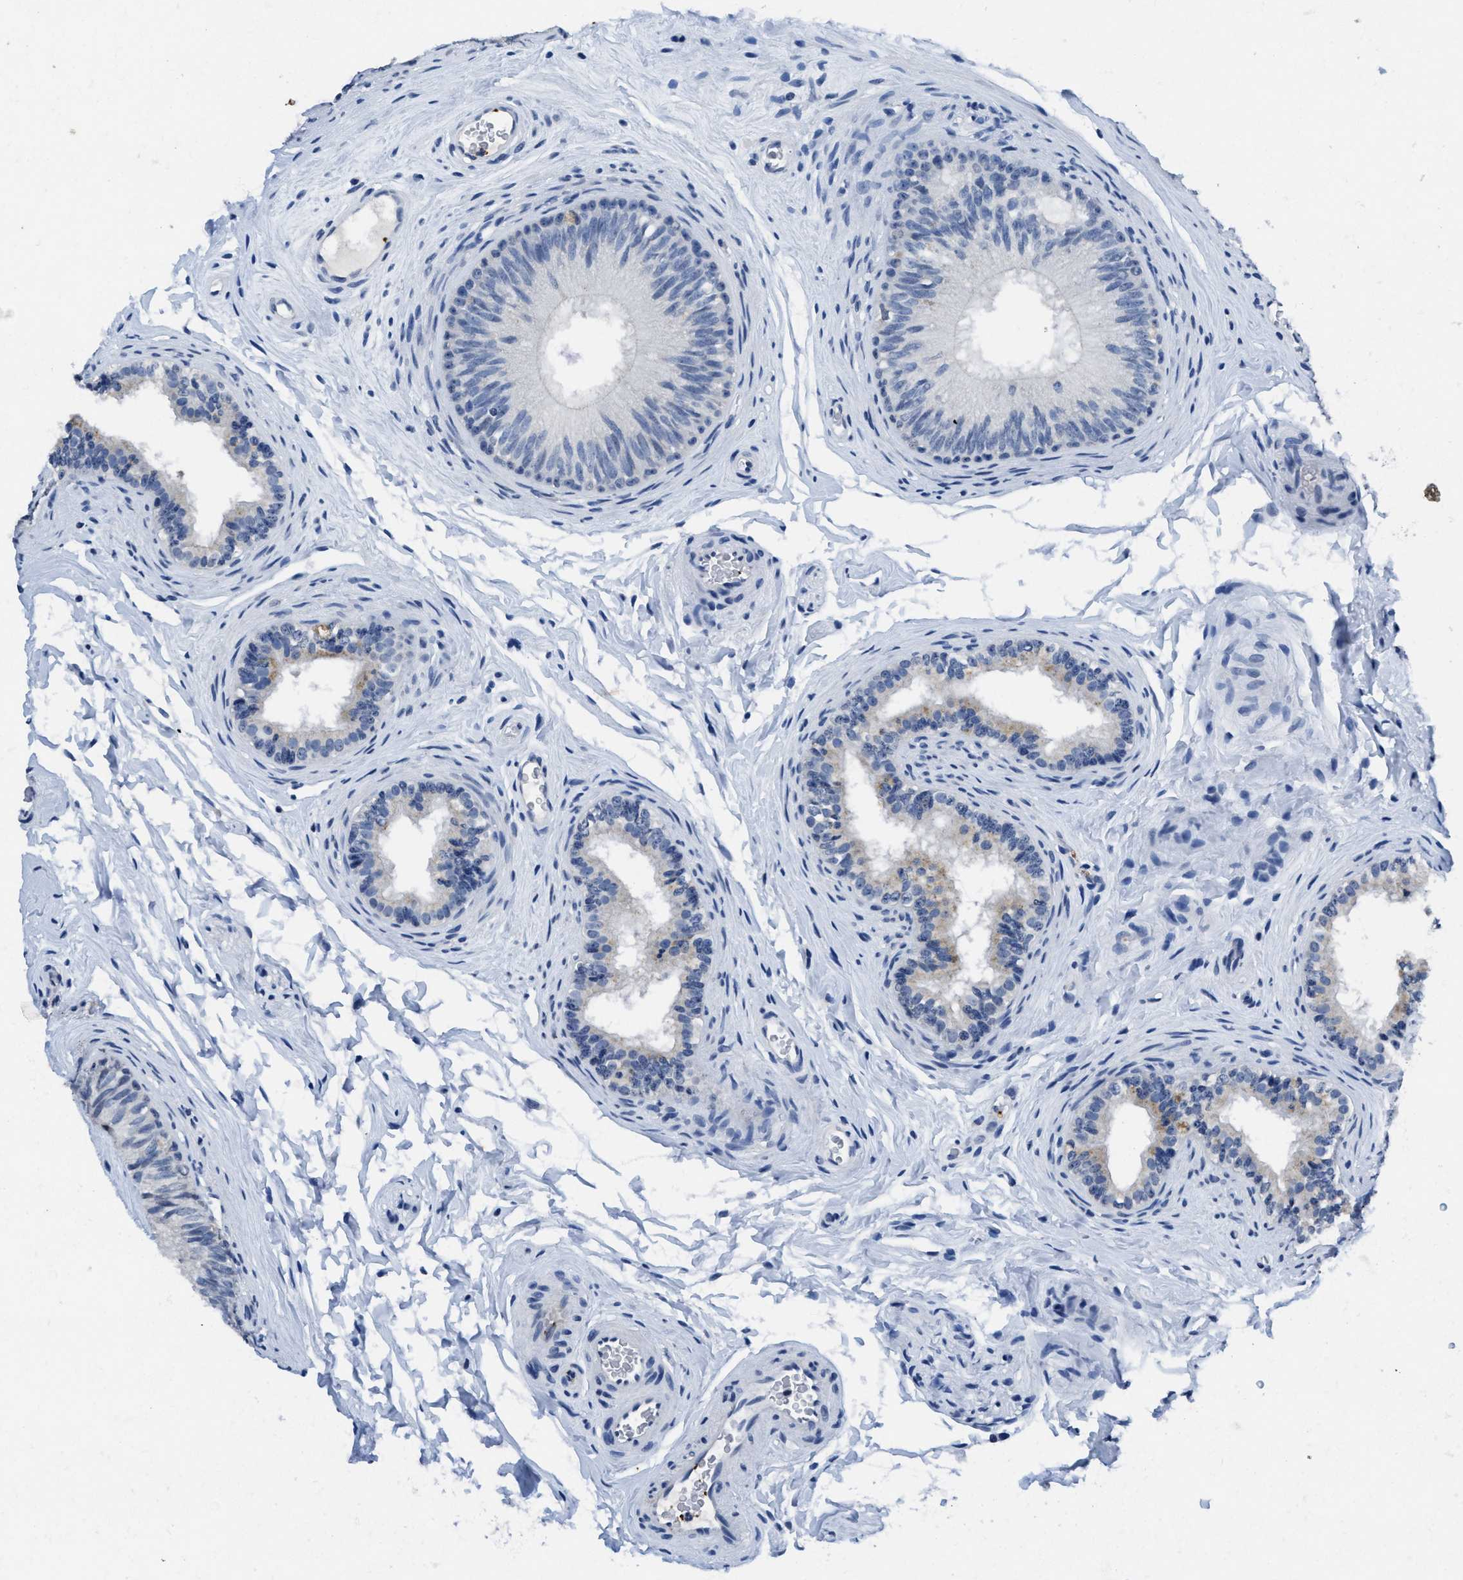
{"staining": {"intensity": "weak", "quantity": "<25%", "location": "cytoplasmic/membranous"}, "tissue": "epididymis", "cell_type": "Glandular cells", "image_type": "normal", "snomed": [{"axis": "morphology", "description": "Normal tissue, NOS"}, {"axis": "topography", "description": "Testis"}, {"axis": "topography", "description": "Epididymis"}], "caption": "An immunohistochemistry photomicrograph of normal epididymis is shown. There is no staining in glandular cells of epididymis. (DAB (3,3'-diaminobenzidine) immunohistochemistry with hematoxylin counter stain).", "gene": "ITGA2B", "patient": {"sex": "male", "age": 36}}